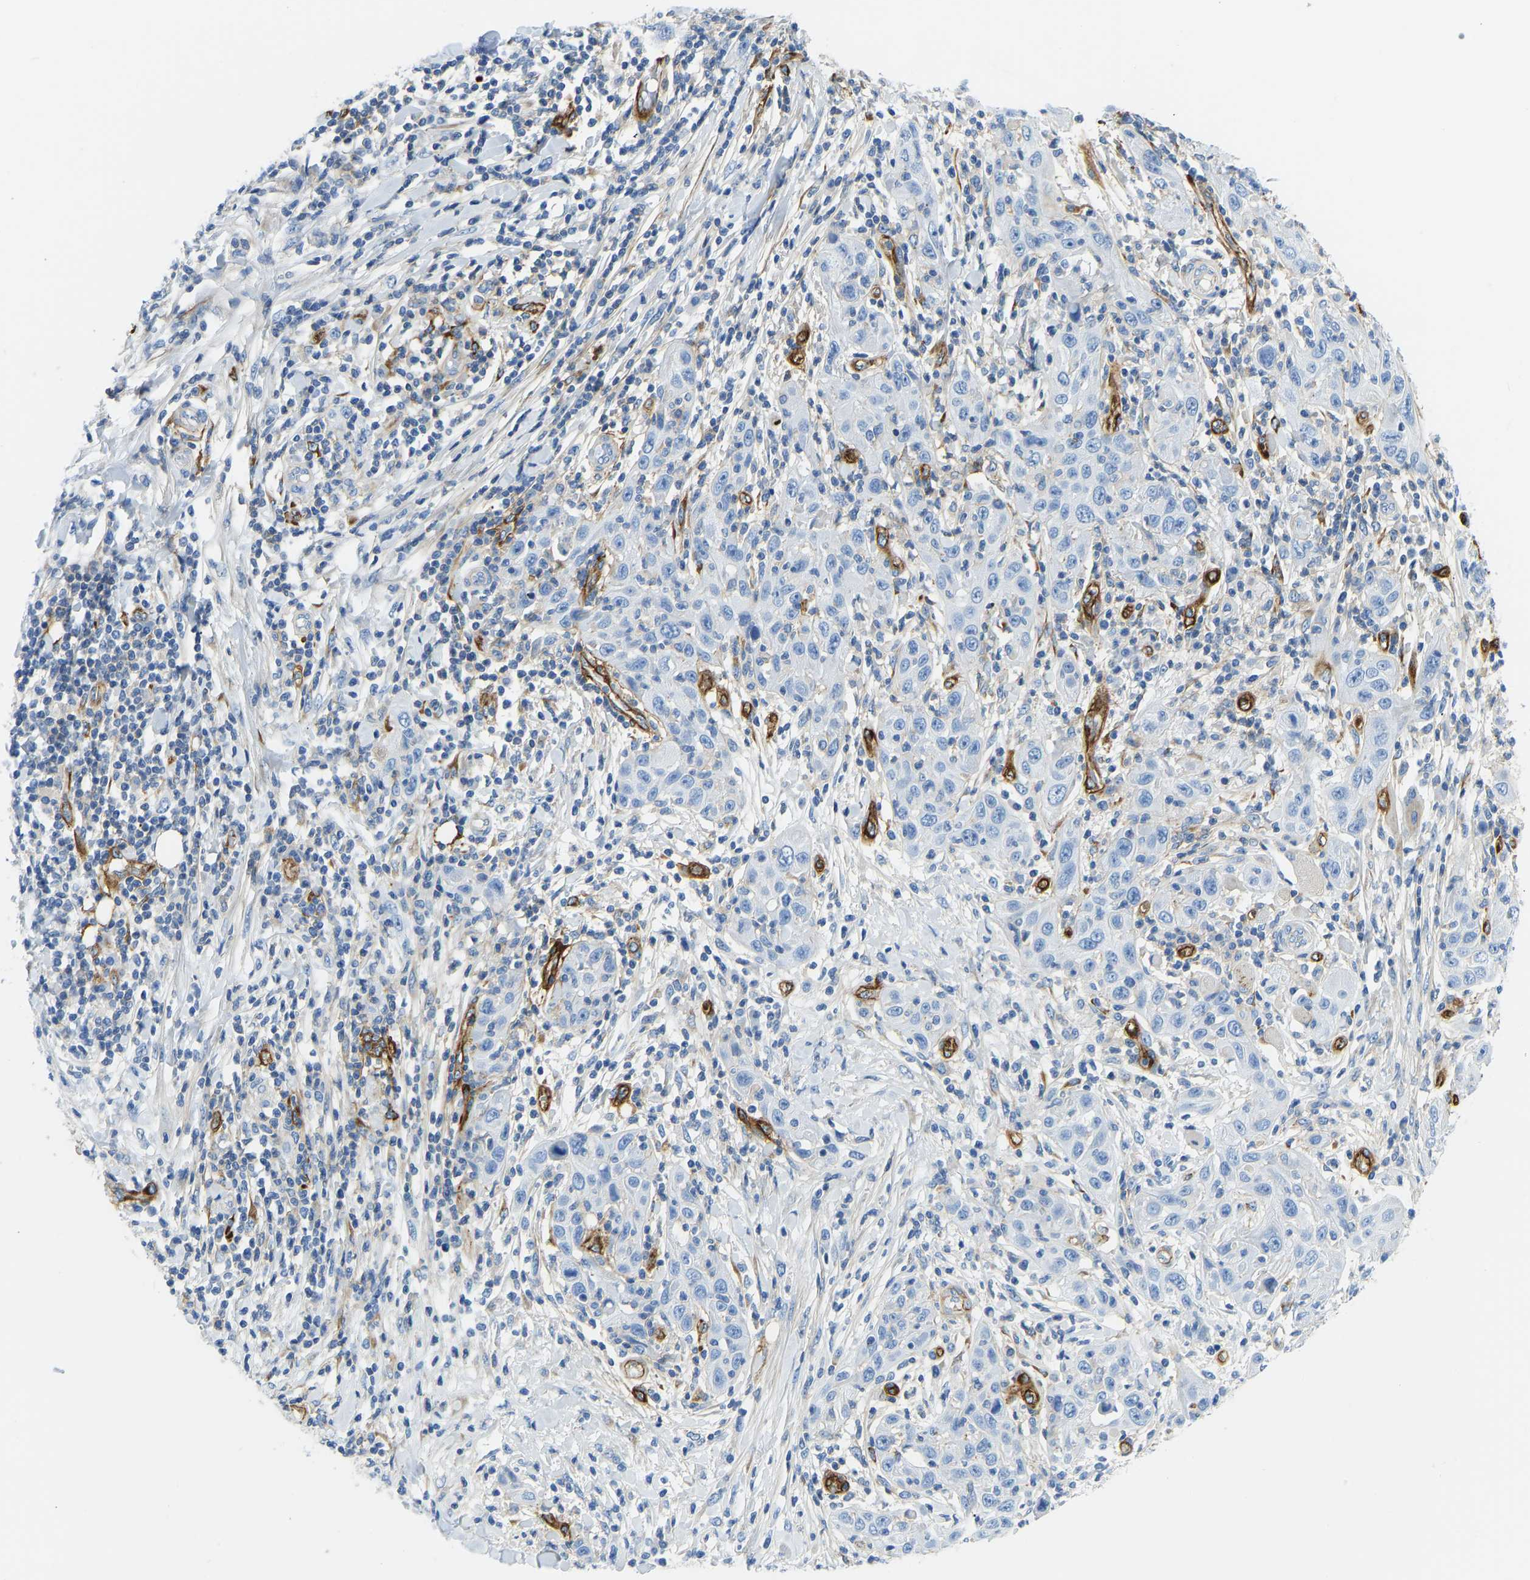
{"staining": {"intensity": "negative", "quantity": "none", "location": "none"}, "tissue": "skin cancer", "cell_type": "Tumor cells", "image_type": "cancer", "snomed": [{"axis": "morphology", "description": "Squamous cell carcinoma, NOS"}, {"axis": "topography", "description": "Skin"}], "caption": "Histopathology image shows no protein expression in tumor cells of skin cancer (squamous cell carcinoma) tissue.", "gene": "COL15A1", "patient": {"sex": "female", "age": 88}}